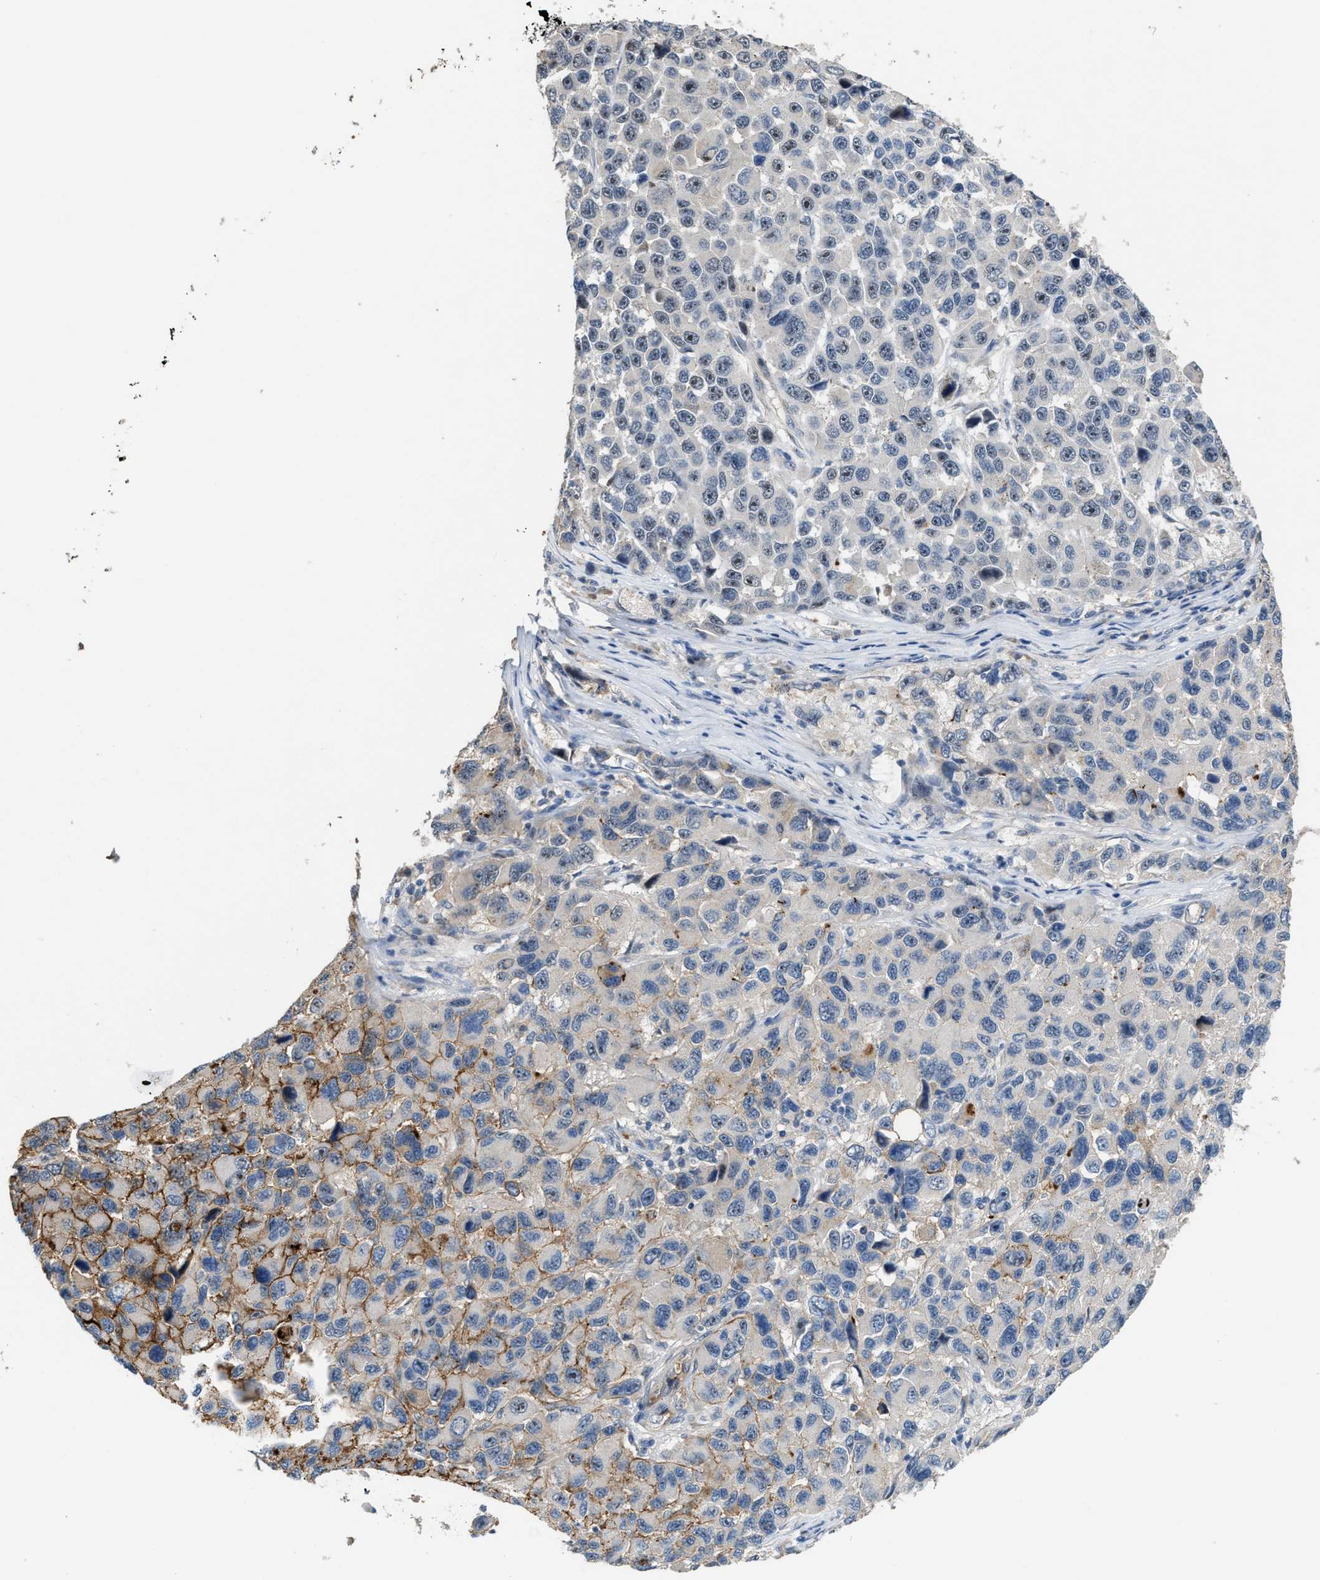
{"staining": {"intensity": "weak", "quantity": "<25%", "location": "nuclear"}, "tissue": "melanoma", "cell_type": "Tumor cells", "image_type": "cancer", "snomed": [{"axis": "morphology", "description": "Malignant melanoma, NOS"}, {"axis": "topography", "description": "Skin"}], "caption": "Immunohistochemistry (IHC) micrograph of neoplastic tissue: malignant melanoma stained with DAB (3,3'-diaminobenzidine) exhibits no significant protein staining in tumor cells. The staining was performed using DAB (3,3'-diaminobenzidine) to visualize the protein expression in brown, while the nuclei were stained in blue with hematoxylin (Magnification: 20x).", "gene": "ZNF783", "patient": {"sex": "male", "age": 53}}